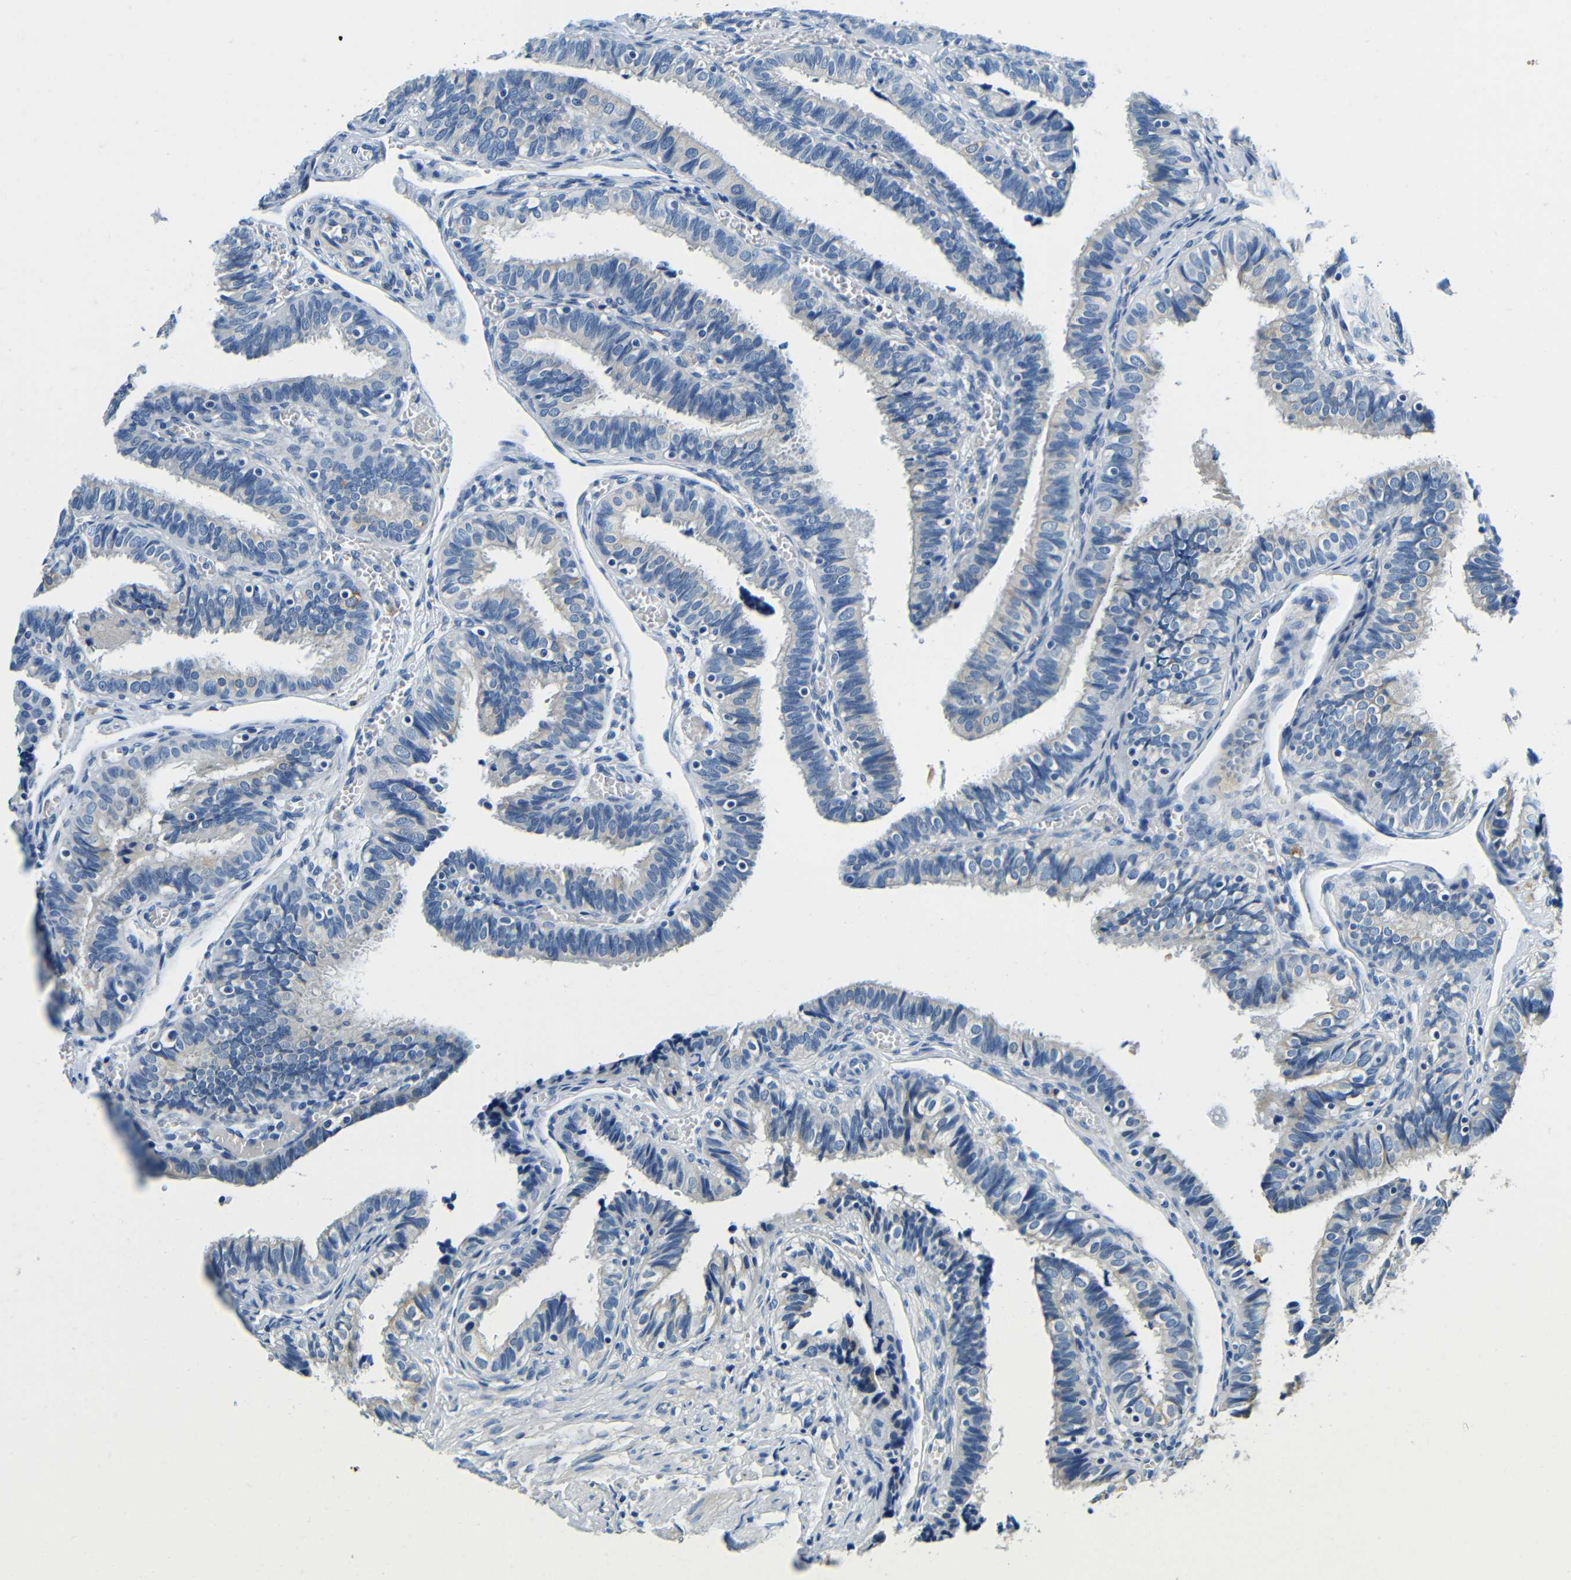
{"staining": {"intensity": "weak", "quantity": "<25%", "location": "cytoplasmic/membranous"}, "tissue": "fallopian tube", "cell_type": "Glandular cells", "image_type": "normal", "snomed": [{"axis": "morphology", "description": "Normal tissue, NOS"}, {"axis": "topography", "description": "Fallopian tube"}], "caption": "Glandular cells are negative for protein expression in unremarkable human fallopian tube. (DAB (3,3'-diaminobenzidine) immunohistochemistry with hematoxylin counter stain).", "gene": "FMO5", "patient": {"sex": "female", "age": 46}}